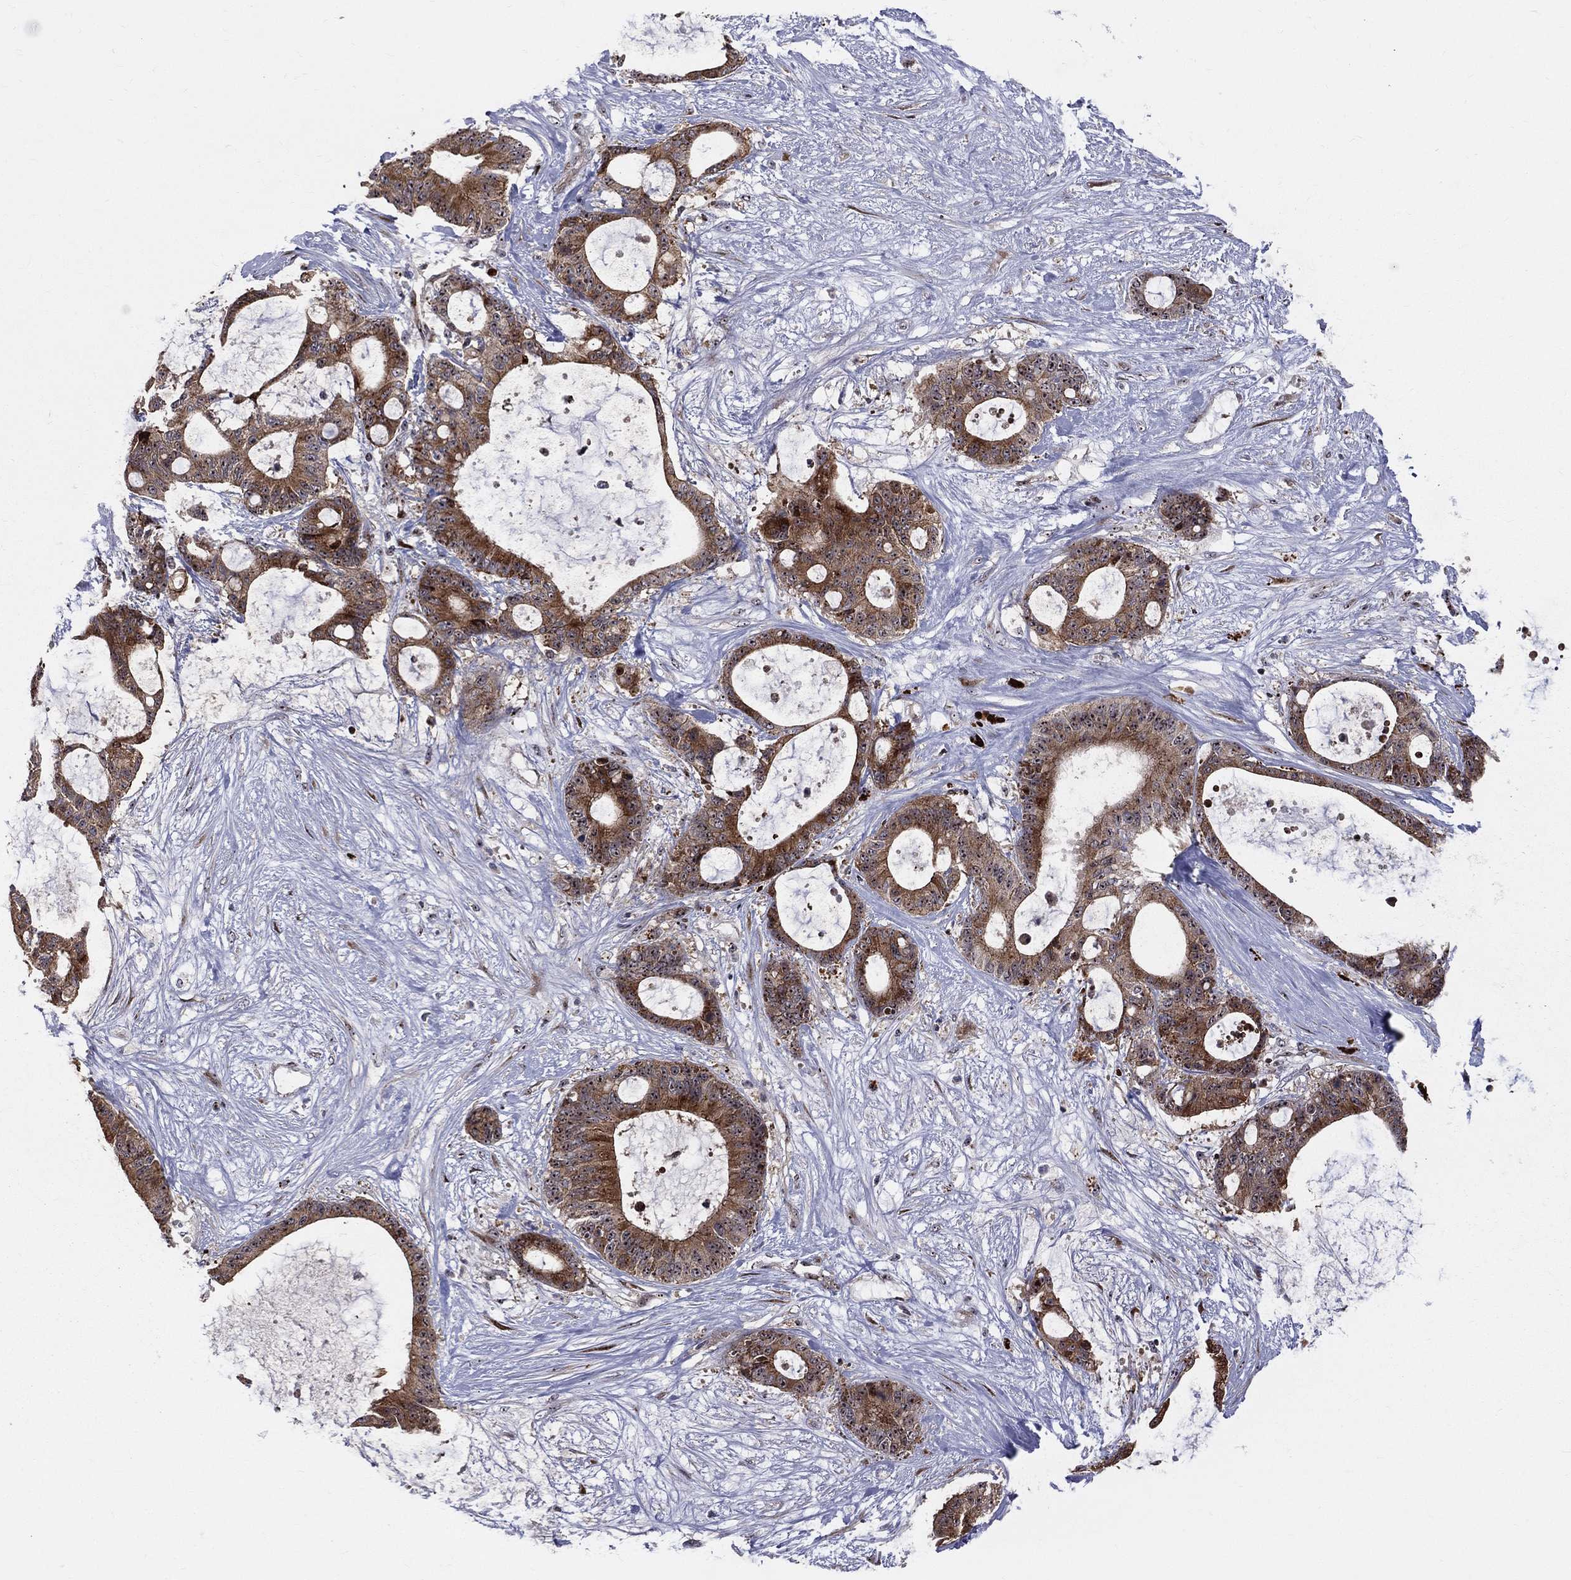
{"staining": {"intensity": "strong", "quantity": "25%-75%", "location": "cytoplasmic/membranous,nuclear"}, "tissue": "liver cancer", "cell_type": "Tumor cells", "image_type": "cancer", "snomed": [{"axis": "morphology", "description": "Normal tissue, NOS"}, {"axis": "morphology", "description": "Cholangiocarcinoma"}, {"axis": "topography", "description": "Liver"}, {"axis": "topography", "description": "Peripheral nerve tissue"}], "caption": "IHC histopathology image of neoplastic tissue: cholangiocarcinoma (liver) stained using immunohistochemistry (IHC) shows high levels of strong protein expression localized specifically in the cytoplasmic/membranous and nuclear of tumor cells, appearing as a cytoplasmic/membranous and nuclear brown color.", "gene": "VHL", "patient": {"sex": "female", "age": 73}}